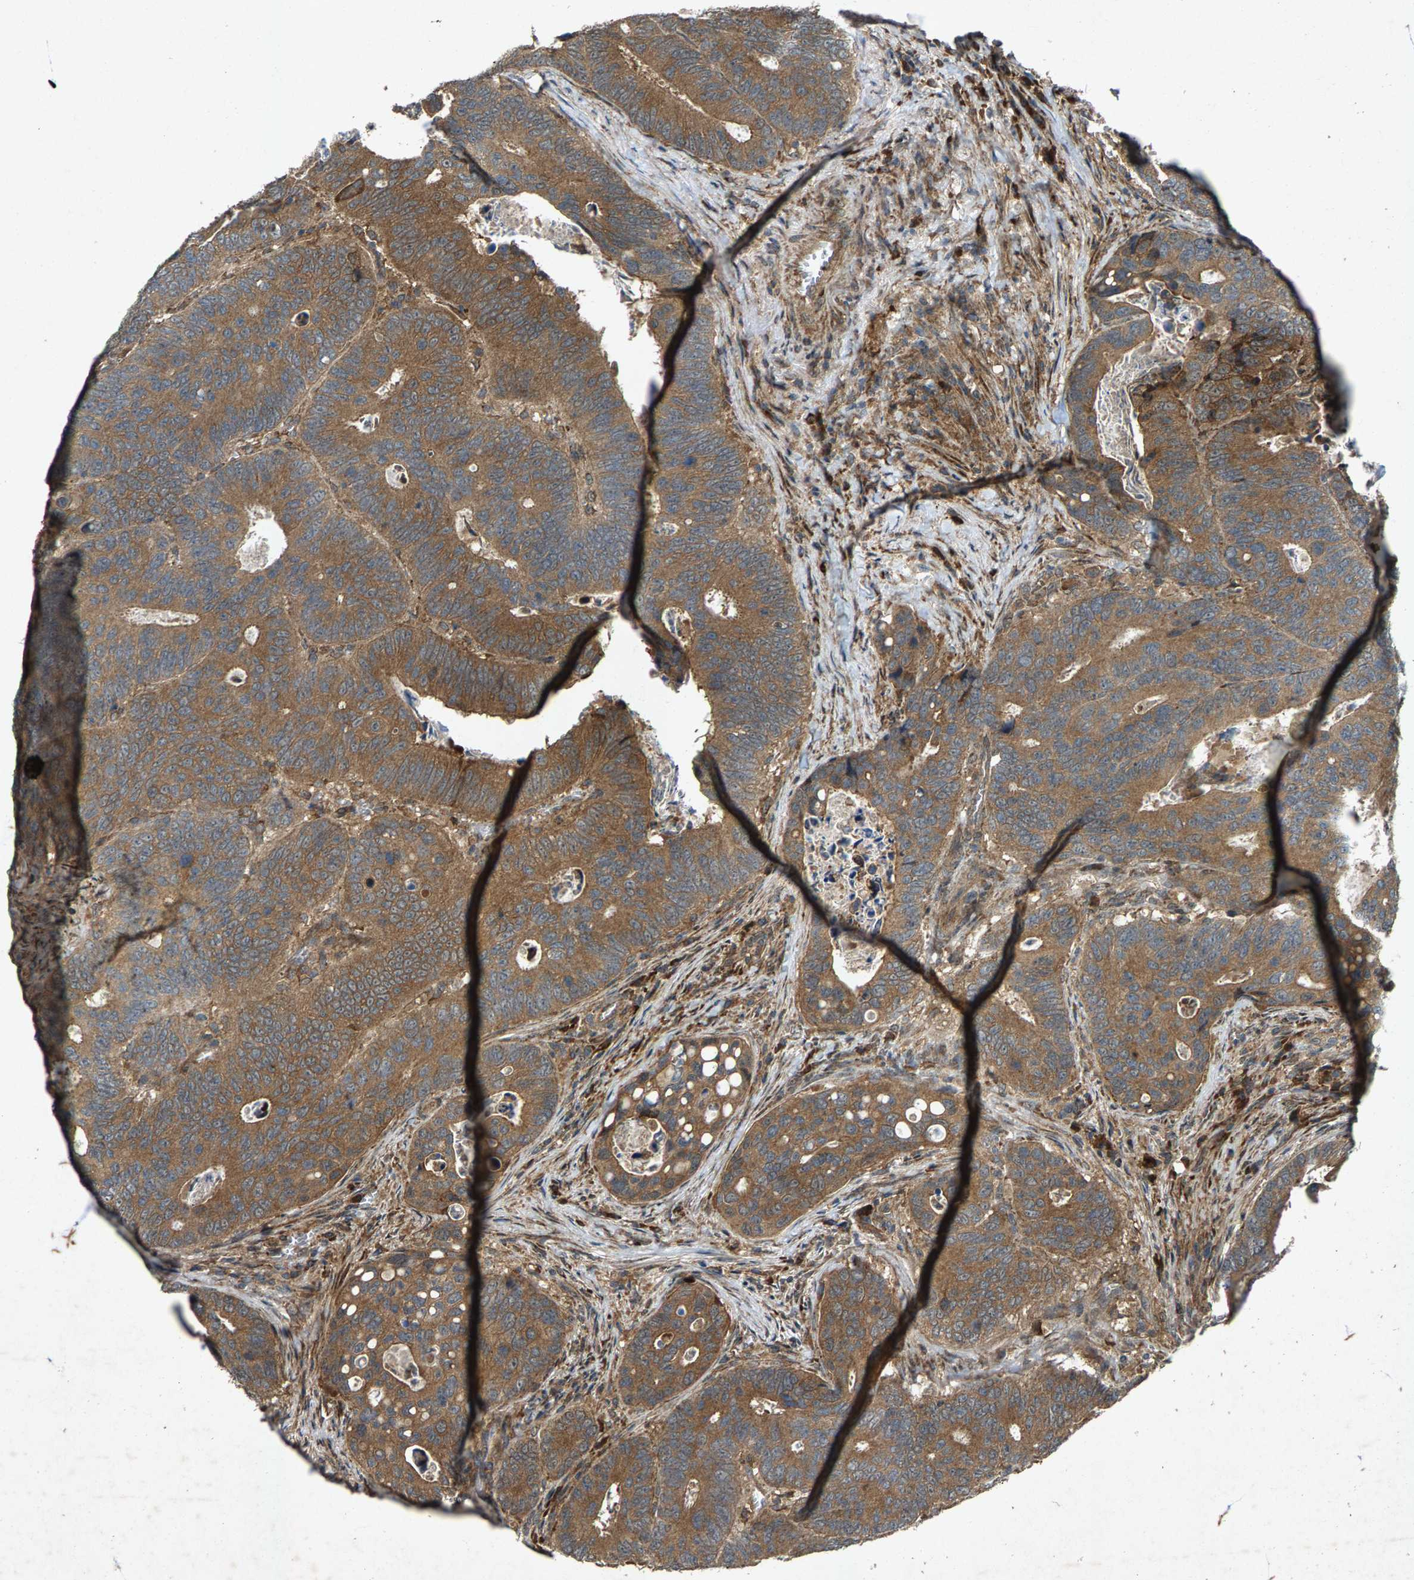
{"staining": {"intensity": "moderate", "quantity": ">75%", "location": "cytoplasmic/membranous"}, "tissue": "colorectal cancer", "cell_type": "Tumor cells", "image_type": "cancer", "snomed": [{"axis": "morphology", "description": "Inflammation, NOS"}, {"axis": "morphology", "description": "Adenocarcinoma, NOS"}, {"axis": "topography", "description": "Colon"}], "caption": "Protein analysis of colorectal adenocarcinoma tissue demonstrates moderate cytoplasmic/membranous expression in about >75% of tumor cells.", "gene": "LRRC72", "patient": {"sex": "male", "age": 72}}